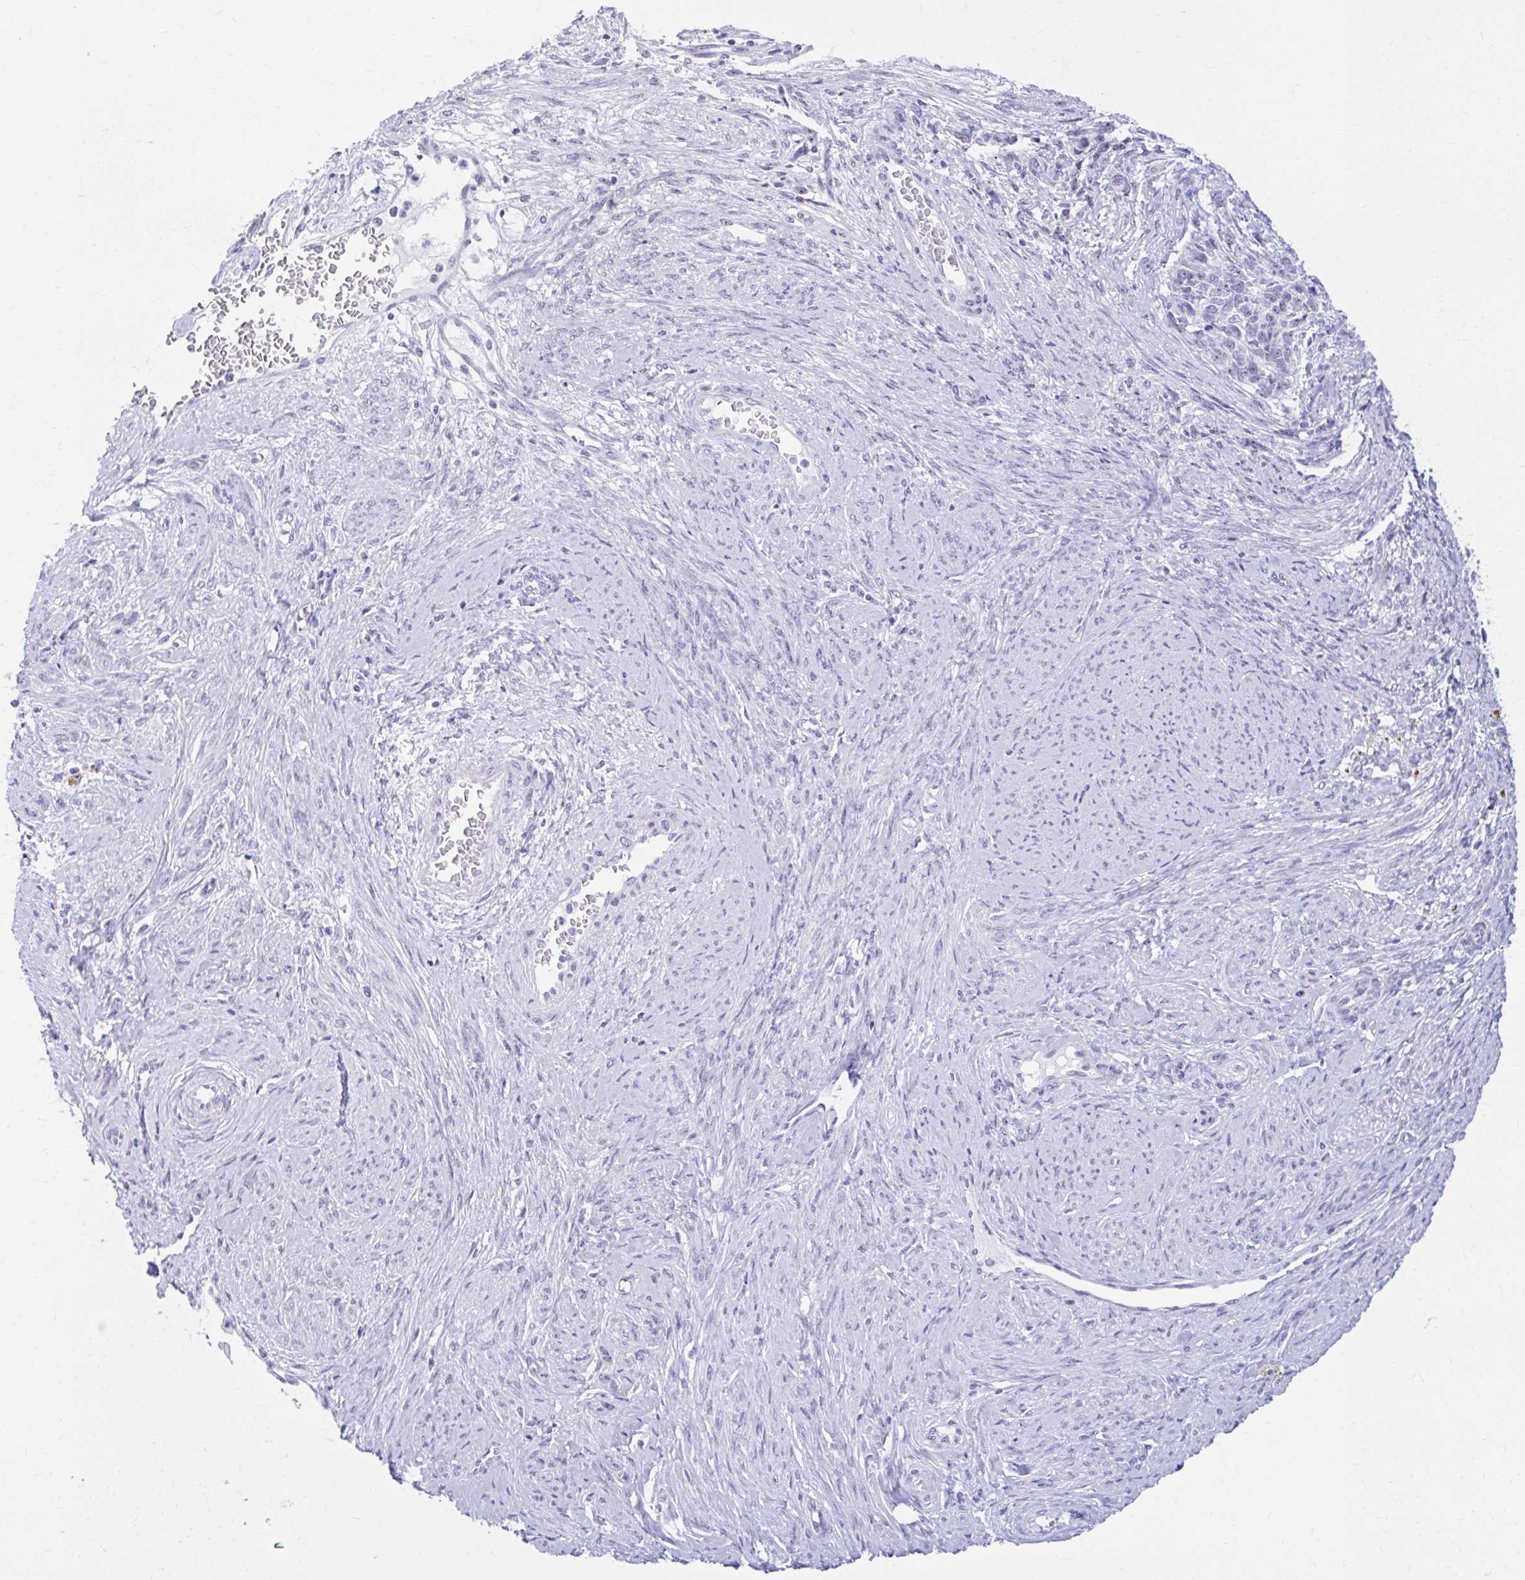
{"staining": {"intensity": "weak", "quantity": "<25%", "location": "nuclear"}, "tissue": "cervical cancer", "cell_type": "Tumor cells", "image_type": "cancer", "snomed": [{"axis": "morphology", "description": "Squamous cell carcinoma, NOS"}, {"axis": "topography", "description": "Cervix"}], "caption": "This micrograph is of cervical cancer (squamous cell carcinoma) stained with immunohistochemistry (IHC) to label a protein in brown with the nuclei are counter-stained blue. There is no expression in tumor cells.", "gene": "FTSJ3", "patient": {"sex": "female", "age": 63}}